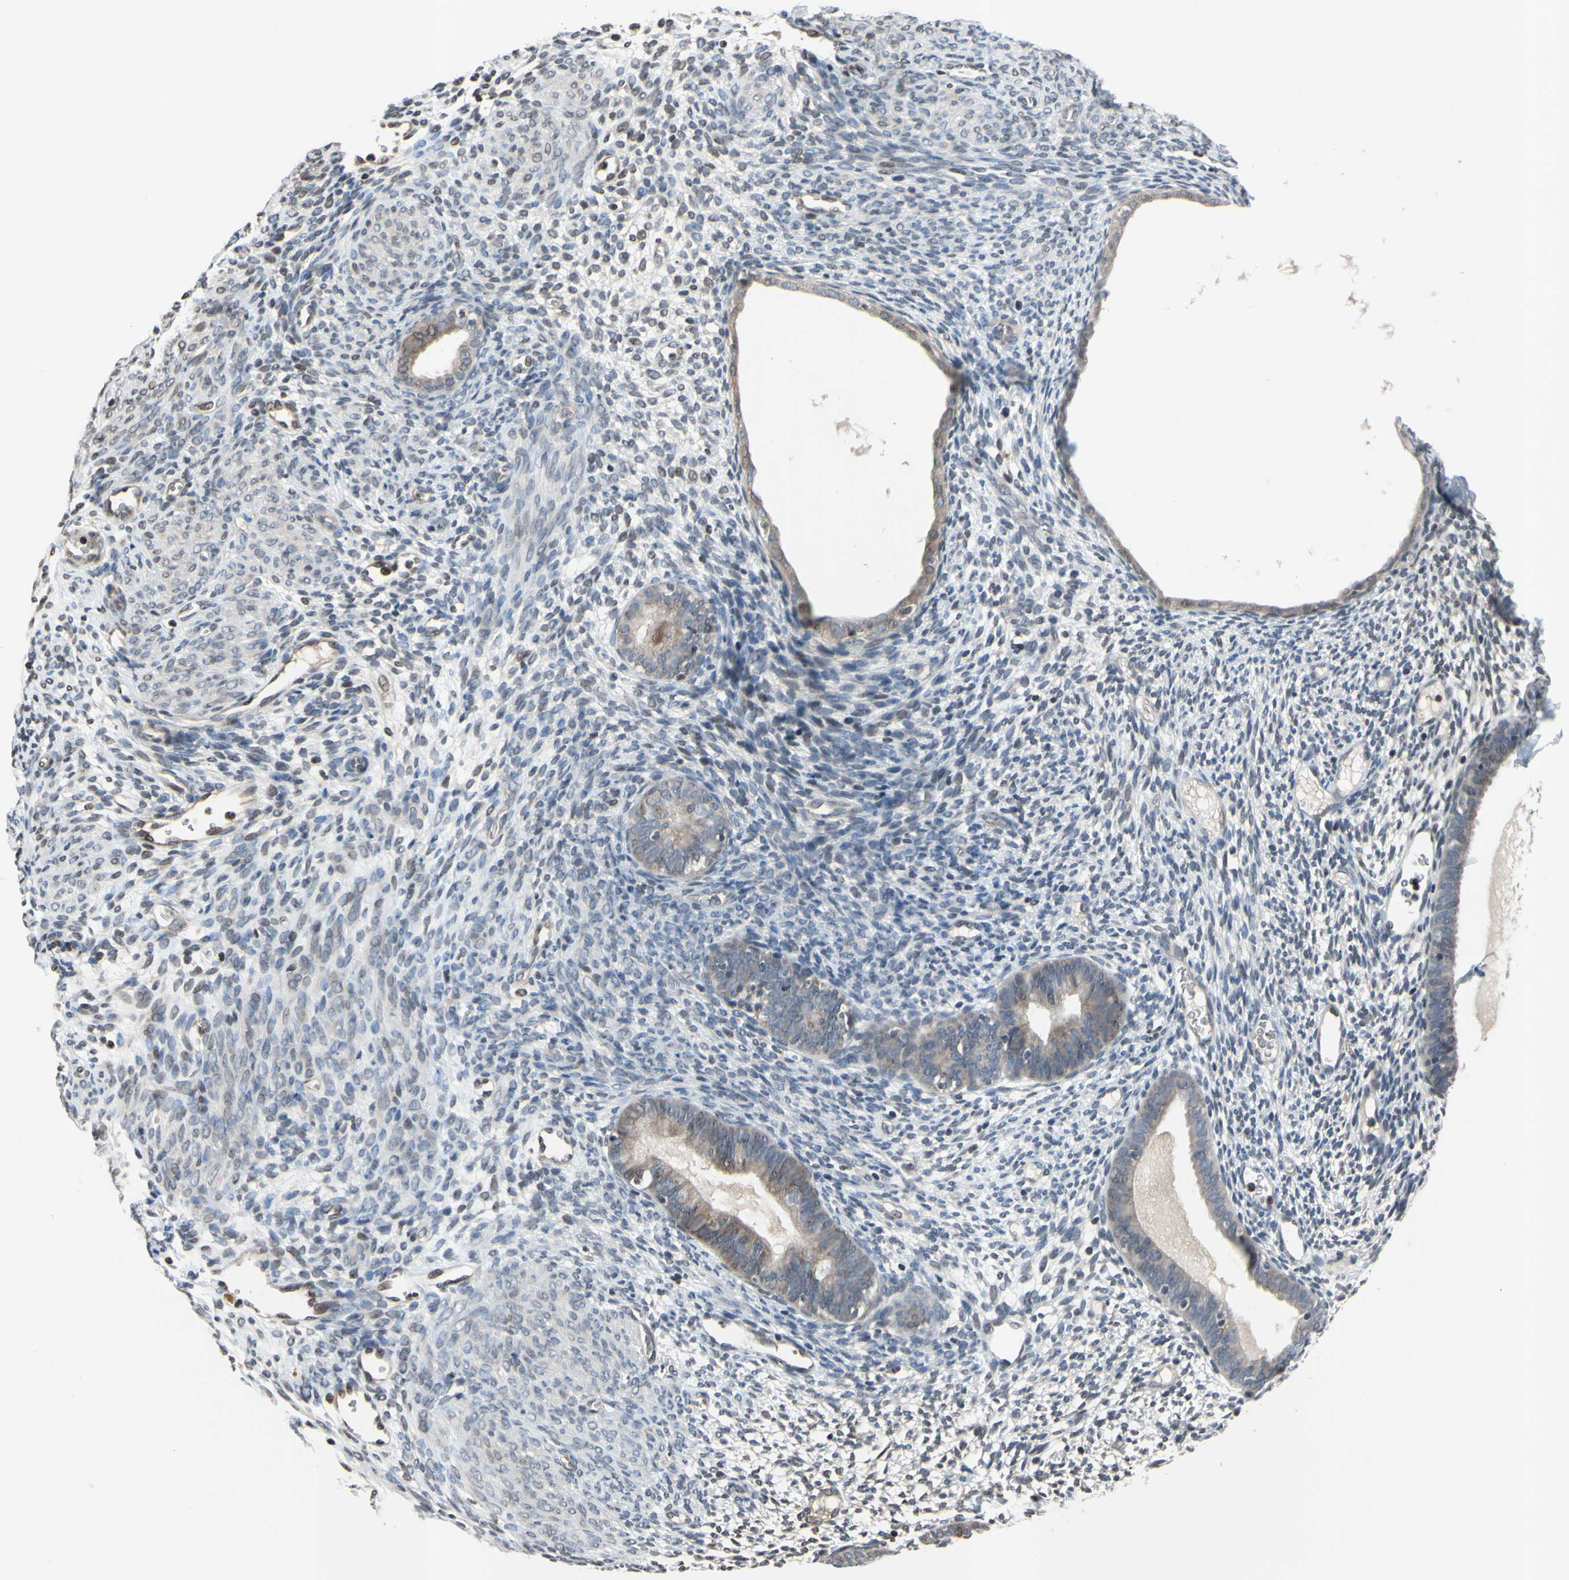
{"staining": {"intensity": "weak", "quantity": "<25%", "location": "nuclear"}, "tissue": "endometrium", "cell_type": "Cells in endometrial stroma", "image_type": "normal", "snomed": [{"axis": "morphology", "description": "Normal tissue, NOS"}, {"axis": "morphology", "description": "Atrophy, NOS"}, {"axis": "topography", "description": "Uterus"}, {"axis": "topography", "description": "Endometrium"}], "caption": "The micrograph shows no staining of cells in endometrial stroma in unremarkable endometrium.", "gene": "ARG1", "patient": {"sex": "female", "age": 68}}